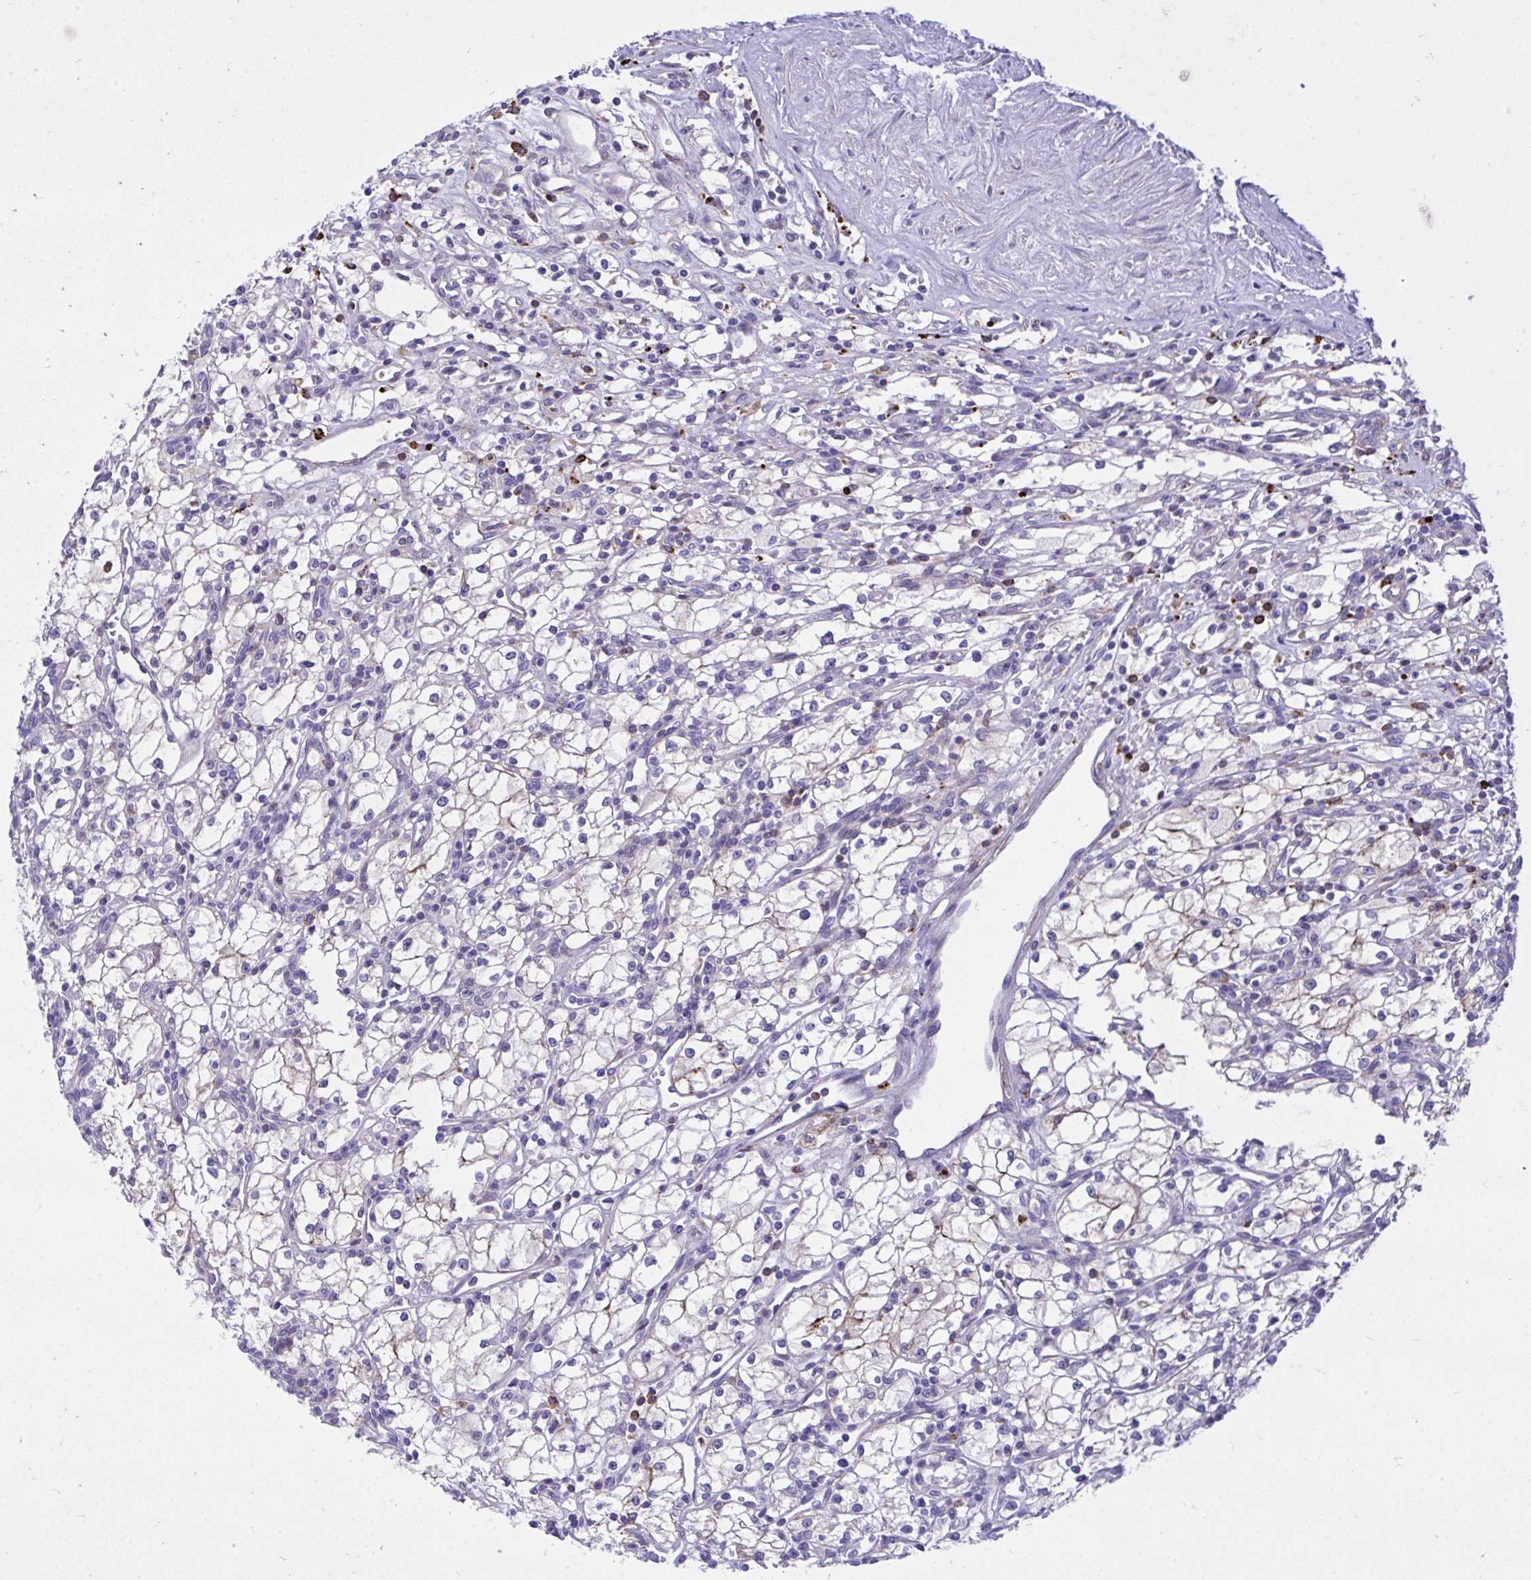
{"staining": {"intensity": "weak", "quantity": "<25%", "location": "cytoplasmic/membranous"}, "tissue": "renal cancer", "cell_type": "Tumor cells", "image_type": "cancer", "snomed": [{"axis": "morphology", "description": "Adenocarcinoma, NOS"}, {"axis": "topography", "description": "Kidney"}], "caption": "Immunohistochemistry of adenocarcinoma (renal) exhibits no expression in tumor cells.", "gene": "HRG", "patient": {"sex": "male", "age": 59}}